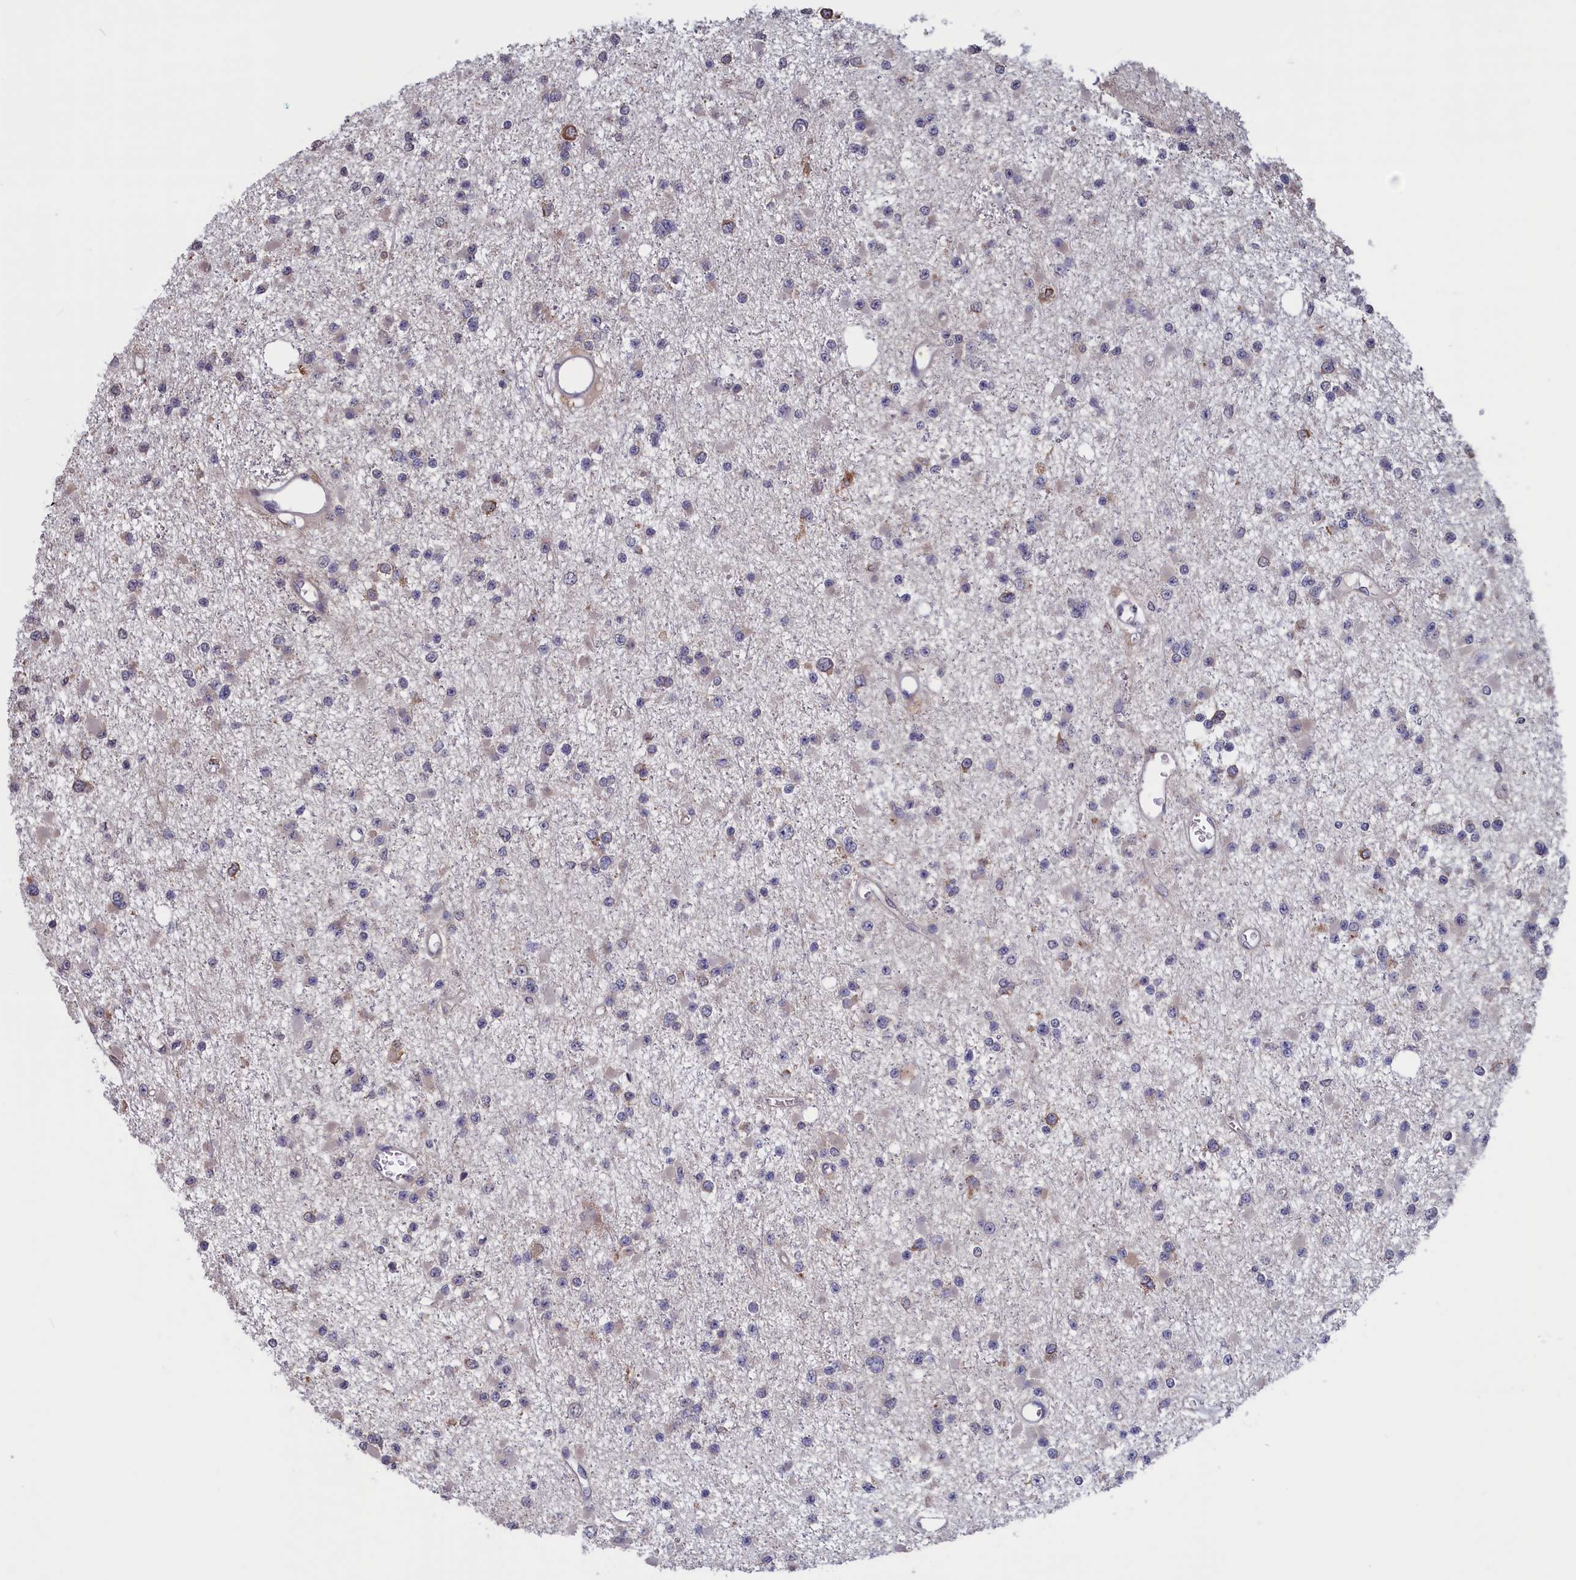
{"staining": {"intensity": "negative", "quantity": "none", "location": "none"}, "tissue": "glioma", "cell_type": "Tumor cells", "image_type": "cancer", "snomed": [{"axis": "morphology", "description": "Glioma, malignant, Low grade"}, {"axis": "topography", "description": "Brain"}], "caption": "This is an immunohistochemistry image of human glioma. There is no staining in tumor cells.", "gene": "CACTIN", "patient": {"sex": "female", "age": 22}}